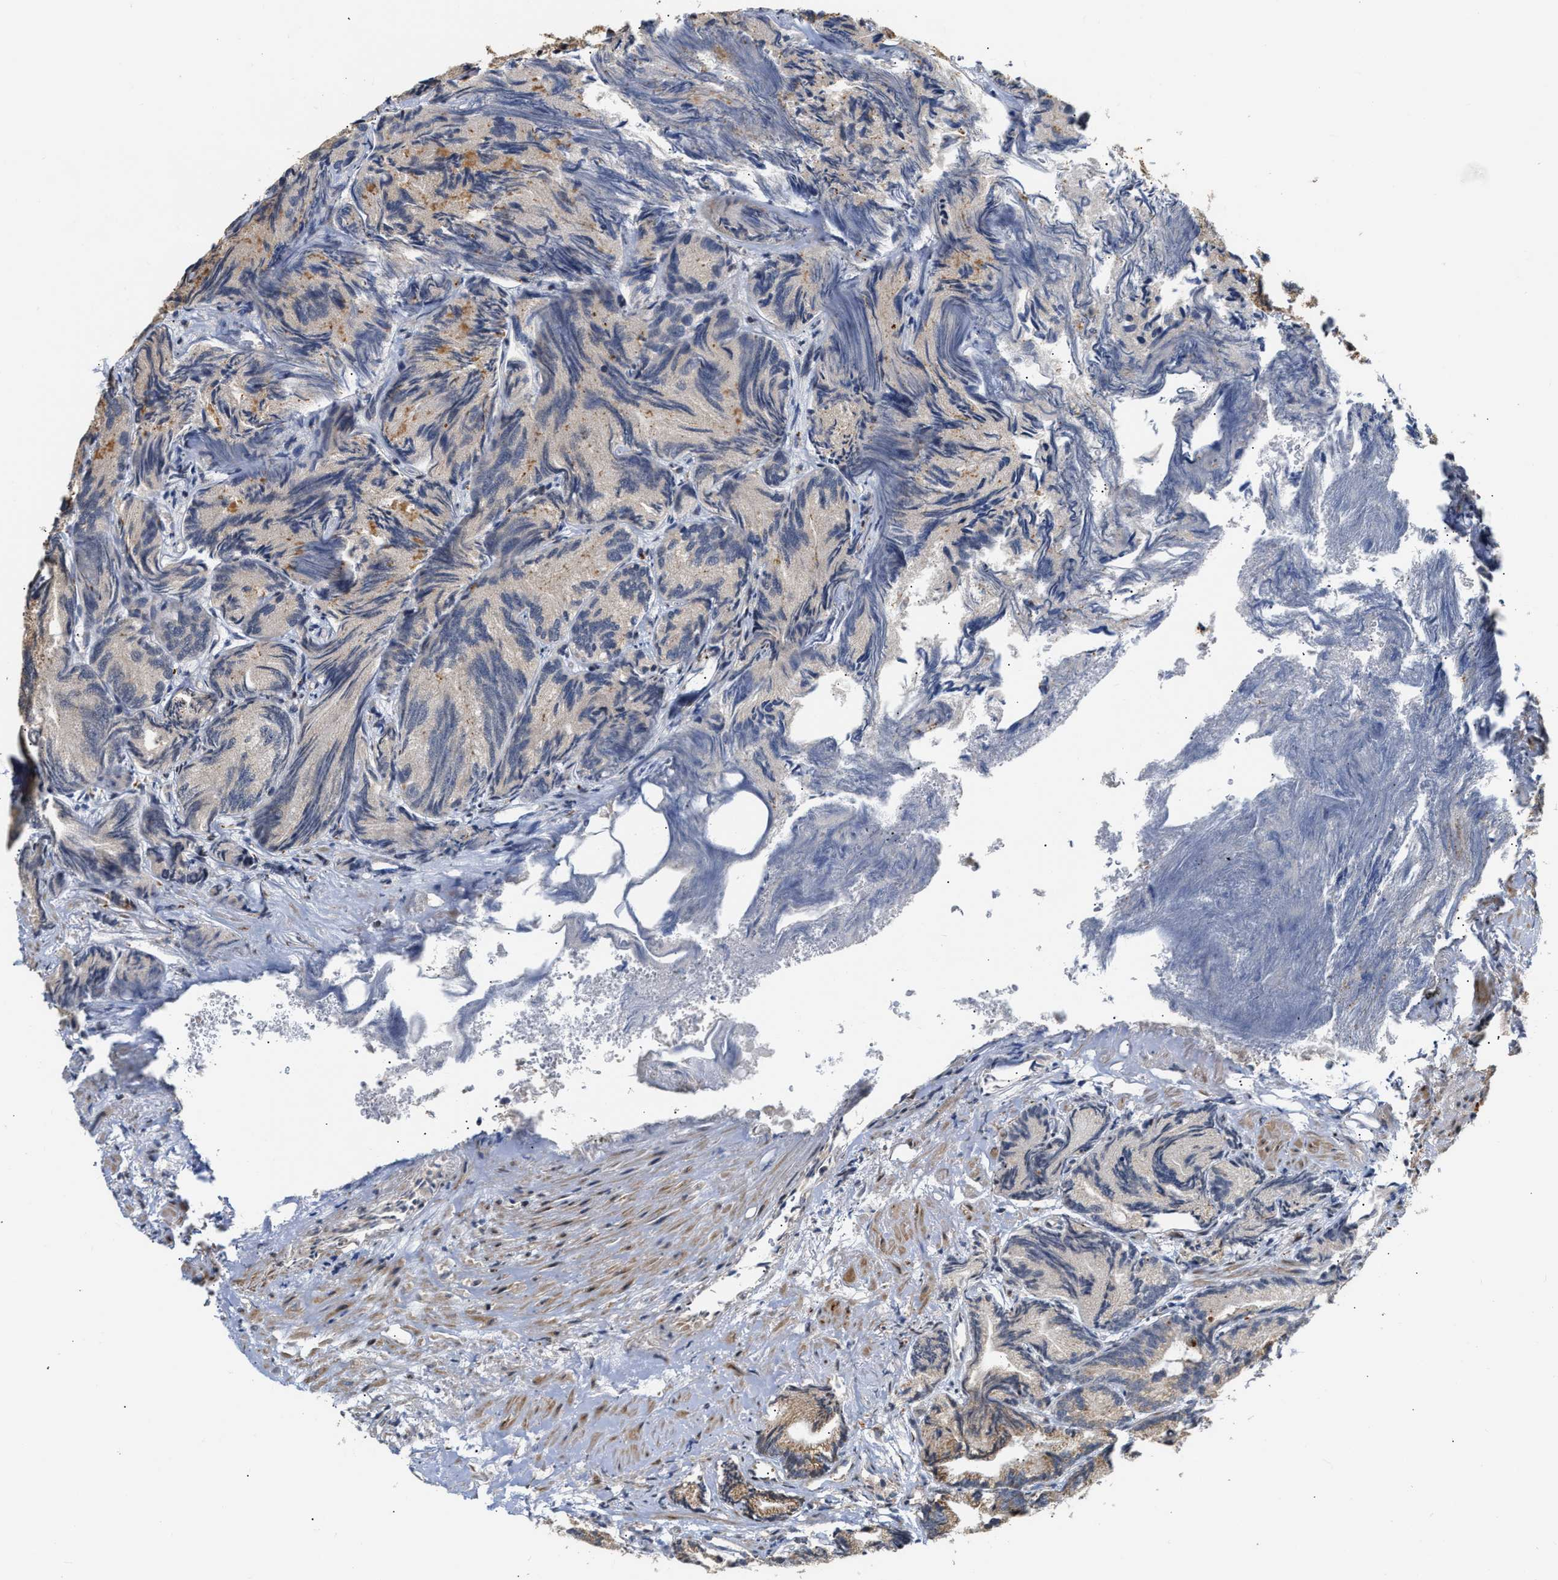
{"staining": {"intensity": "moderate", "quantity": ">75%", "location": "cytoplasmic/membranous"}, "tissue": "prostate cancer", "cell_type": "Tumor cells", "image_type": "cancer", "snomed": [{"axis": "morphology", "description": "Adenocarcinoma, Low grade"}, {"axis": "topography", "description": "Prostate"}], "caption": "Protein expression analysis of low-grade adenocarcinoma (prostate) shows moderate cytoplasmic/membranous expression in about >75% of tumor cells. The staining was performed using DAB, with brown indicating positive protein expression. Nuclei are stained blue with hematoxylin.", "gene": "DEPTOR", "patient": {"sex": "male", "age": 89}}